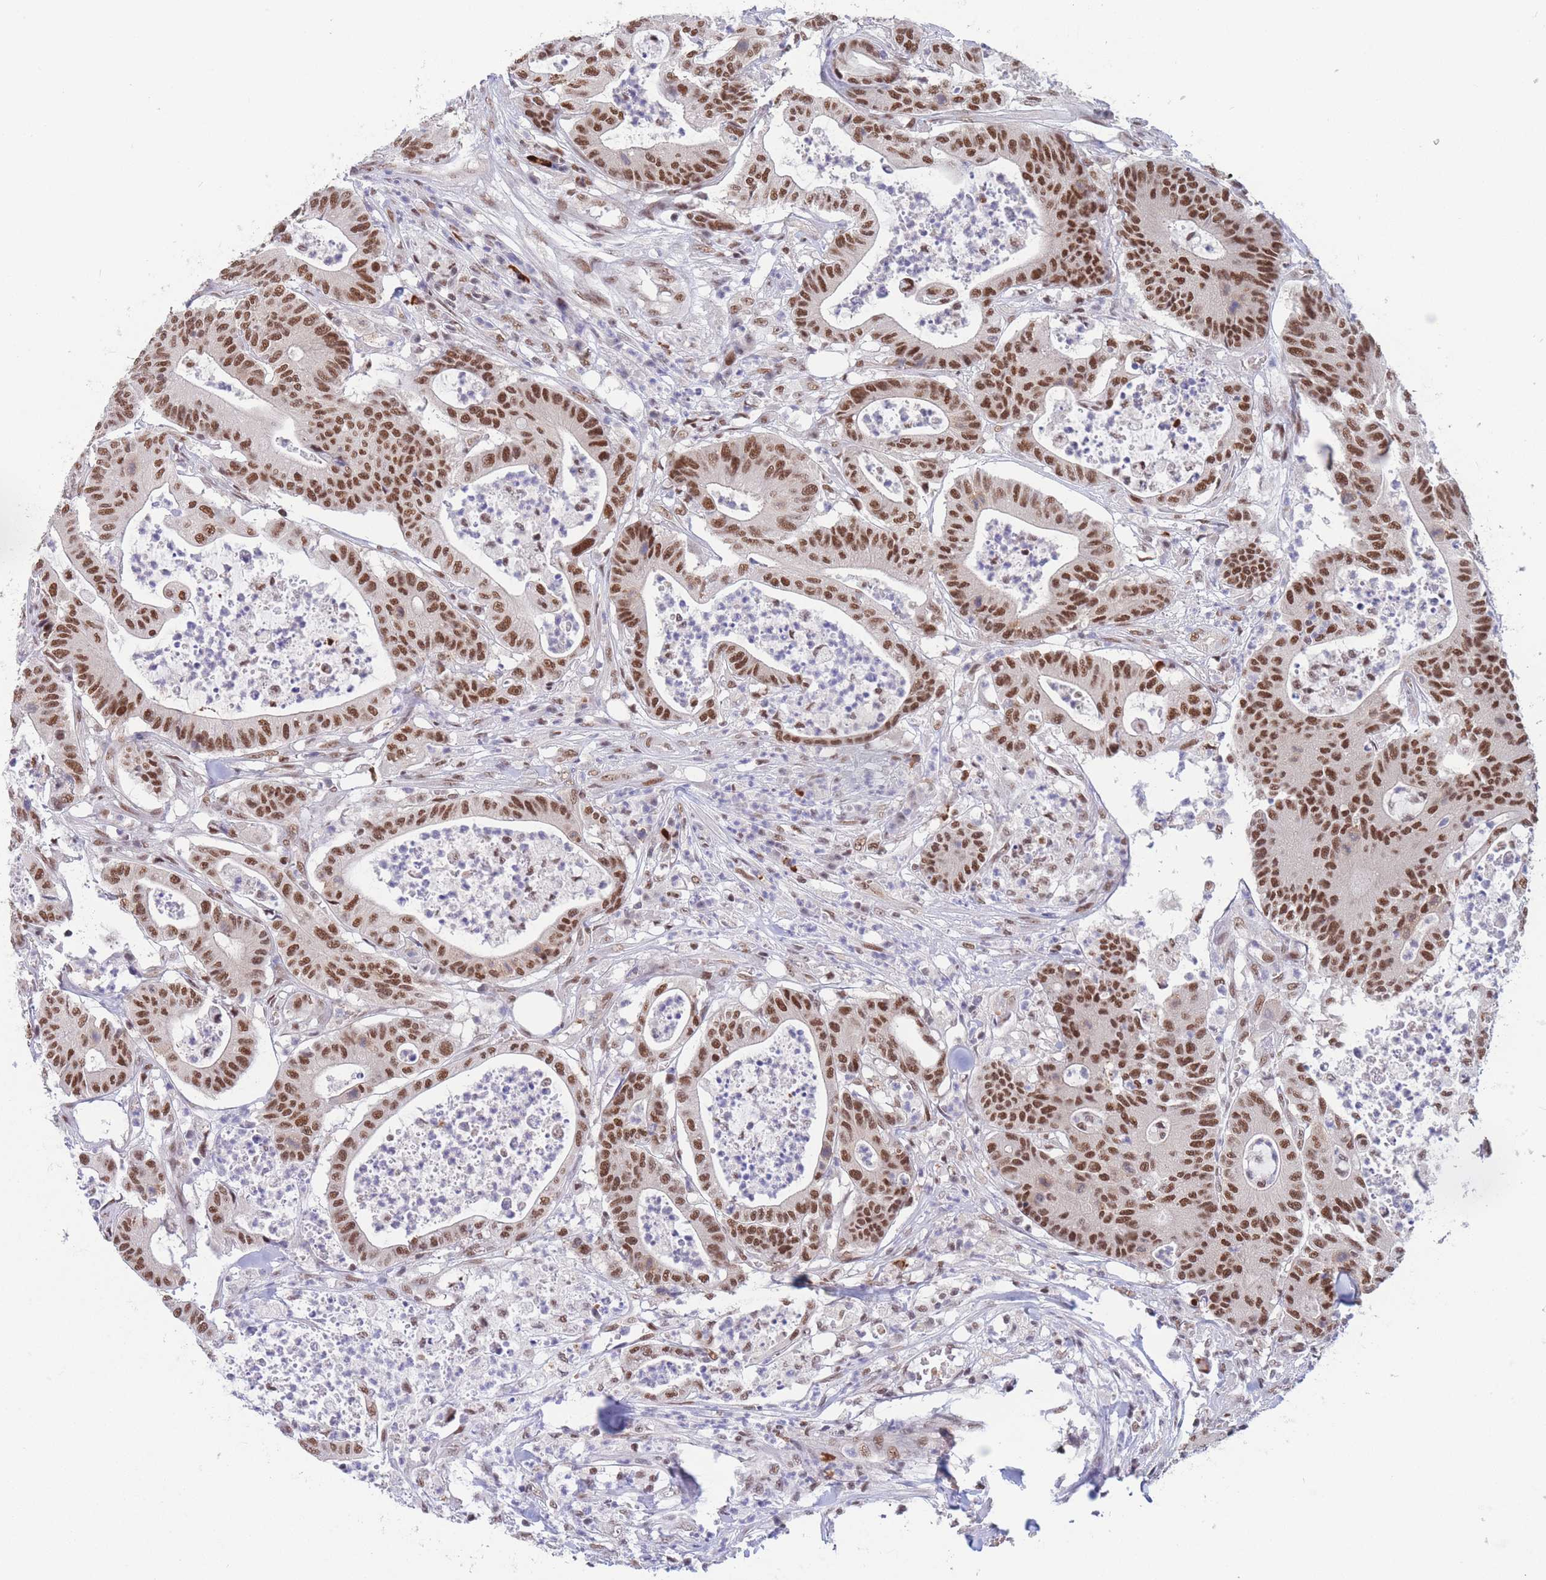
{"staining": {"intensity": "strong", "quantity": ">75%", "location": "nuclear"}, "tissue": "colorectal cancer", "cell_type": "Tumor cells", "image_type": "cancer", "snomed": [{"axis": "morphology", "description": "Adenocarcinoma, NOS"}, {"axis": "topography", "description": "Colon"}], "caption": "Adenocarcinoma (colorectal) stained for a protein exhibits strong nuclear positivity in tumor cells.", "gene": "SMAD9", "patient": {"sex": "female", "age": 84}}